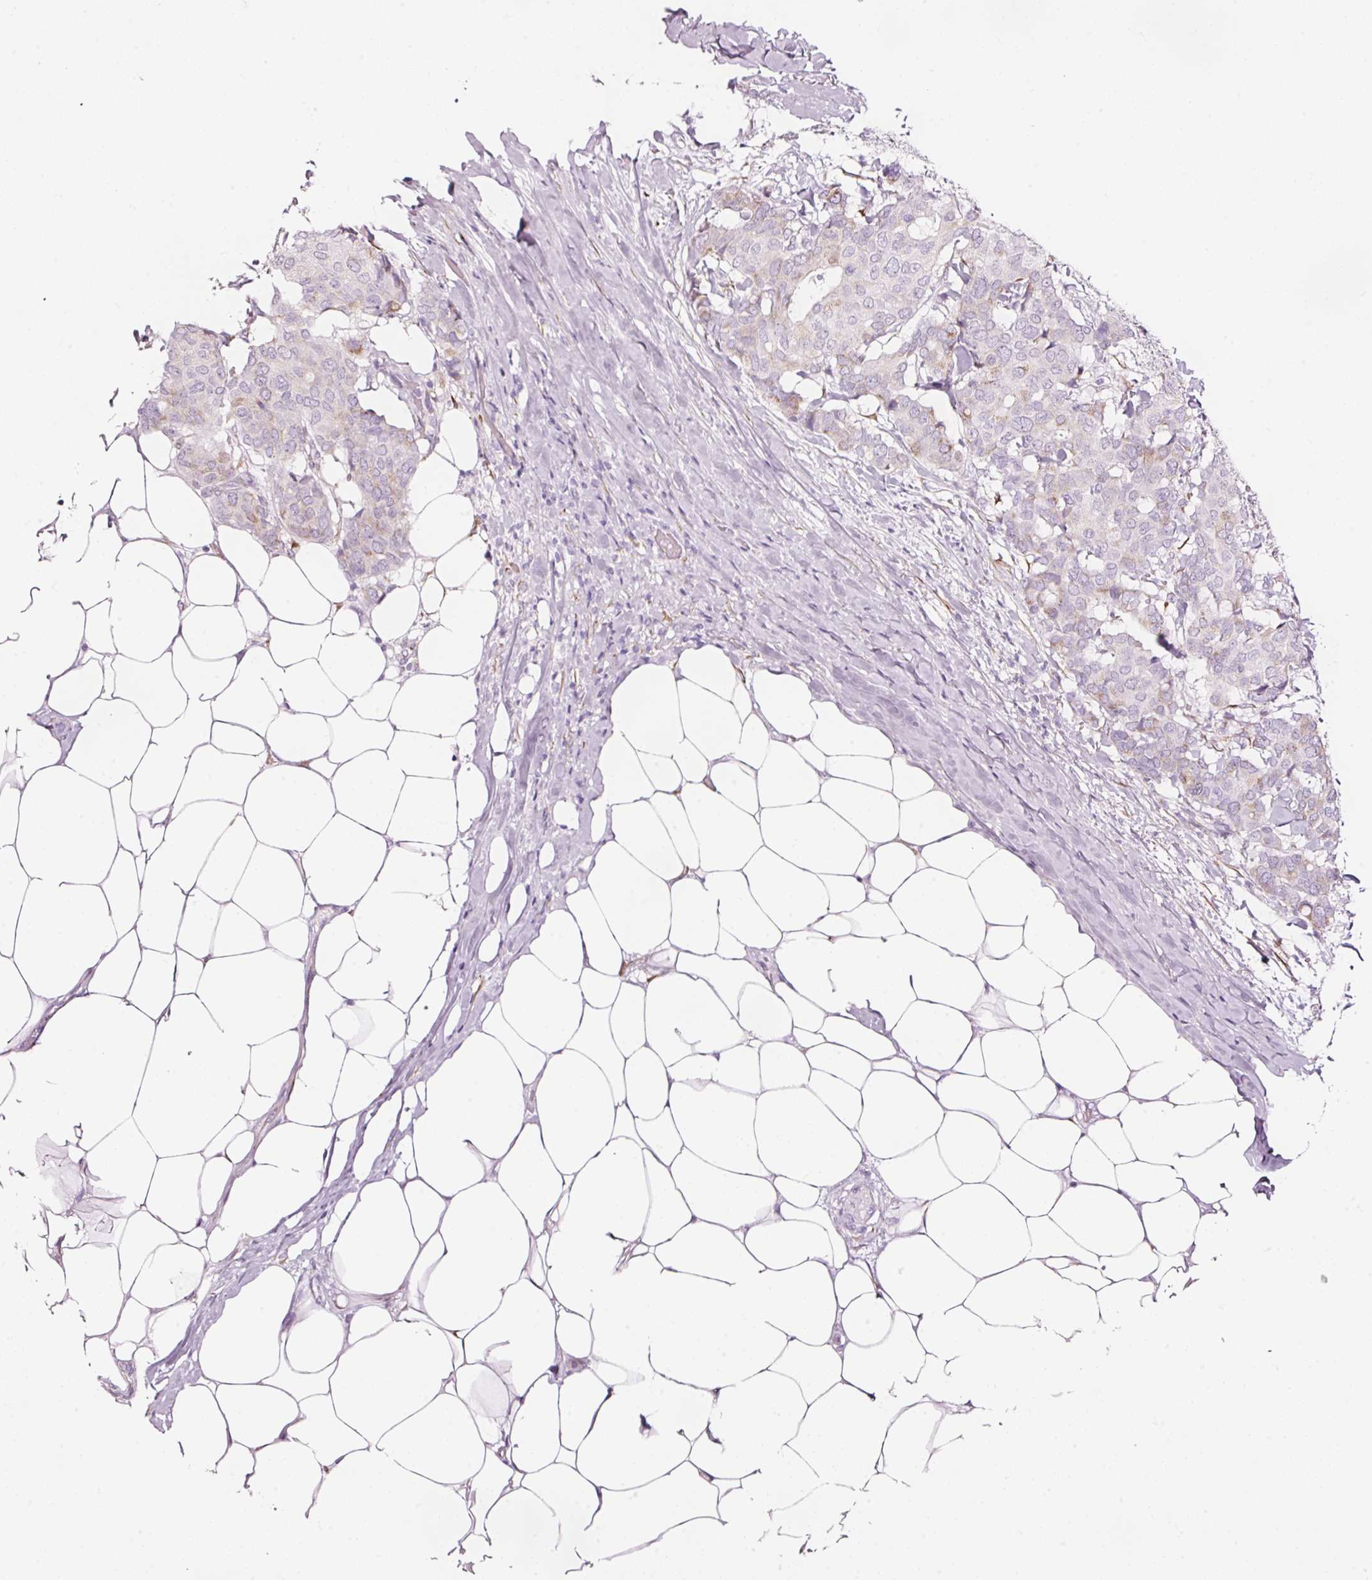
{"staining": {"intensity": "moderate", "quantity": "25%-75%", "location": "cytoplasmic/membranous"}, "tissue": "breast cancer", "cell_type": "Tumor cells", "image_type": "cancer", "snomed": [{"axis": "morphology", "description": "Duct carcinoma"}, {"axis": "topography", "description": "Breast"}], "caption": "Breast cancer tissue displays moderate cytoplasmic/membranous expression in approximately 25%-75% of tumor cells", "gene": "SDF4", "patient": {"sex": "female", "age": 75}}